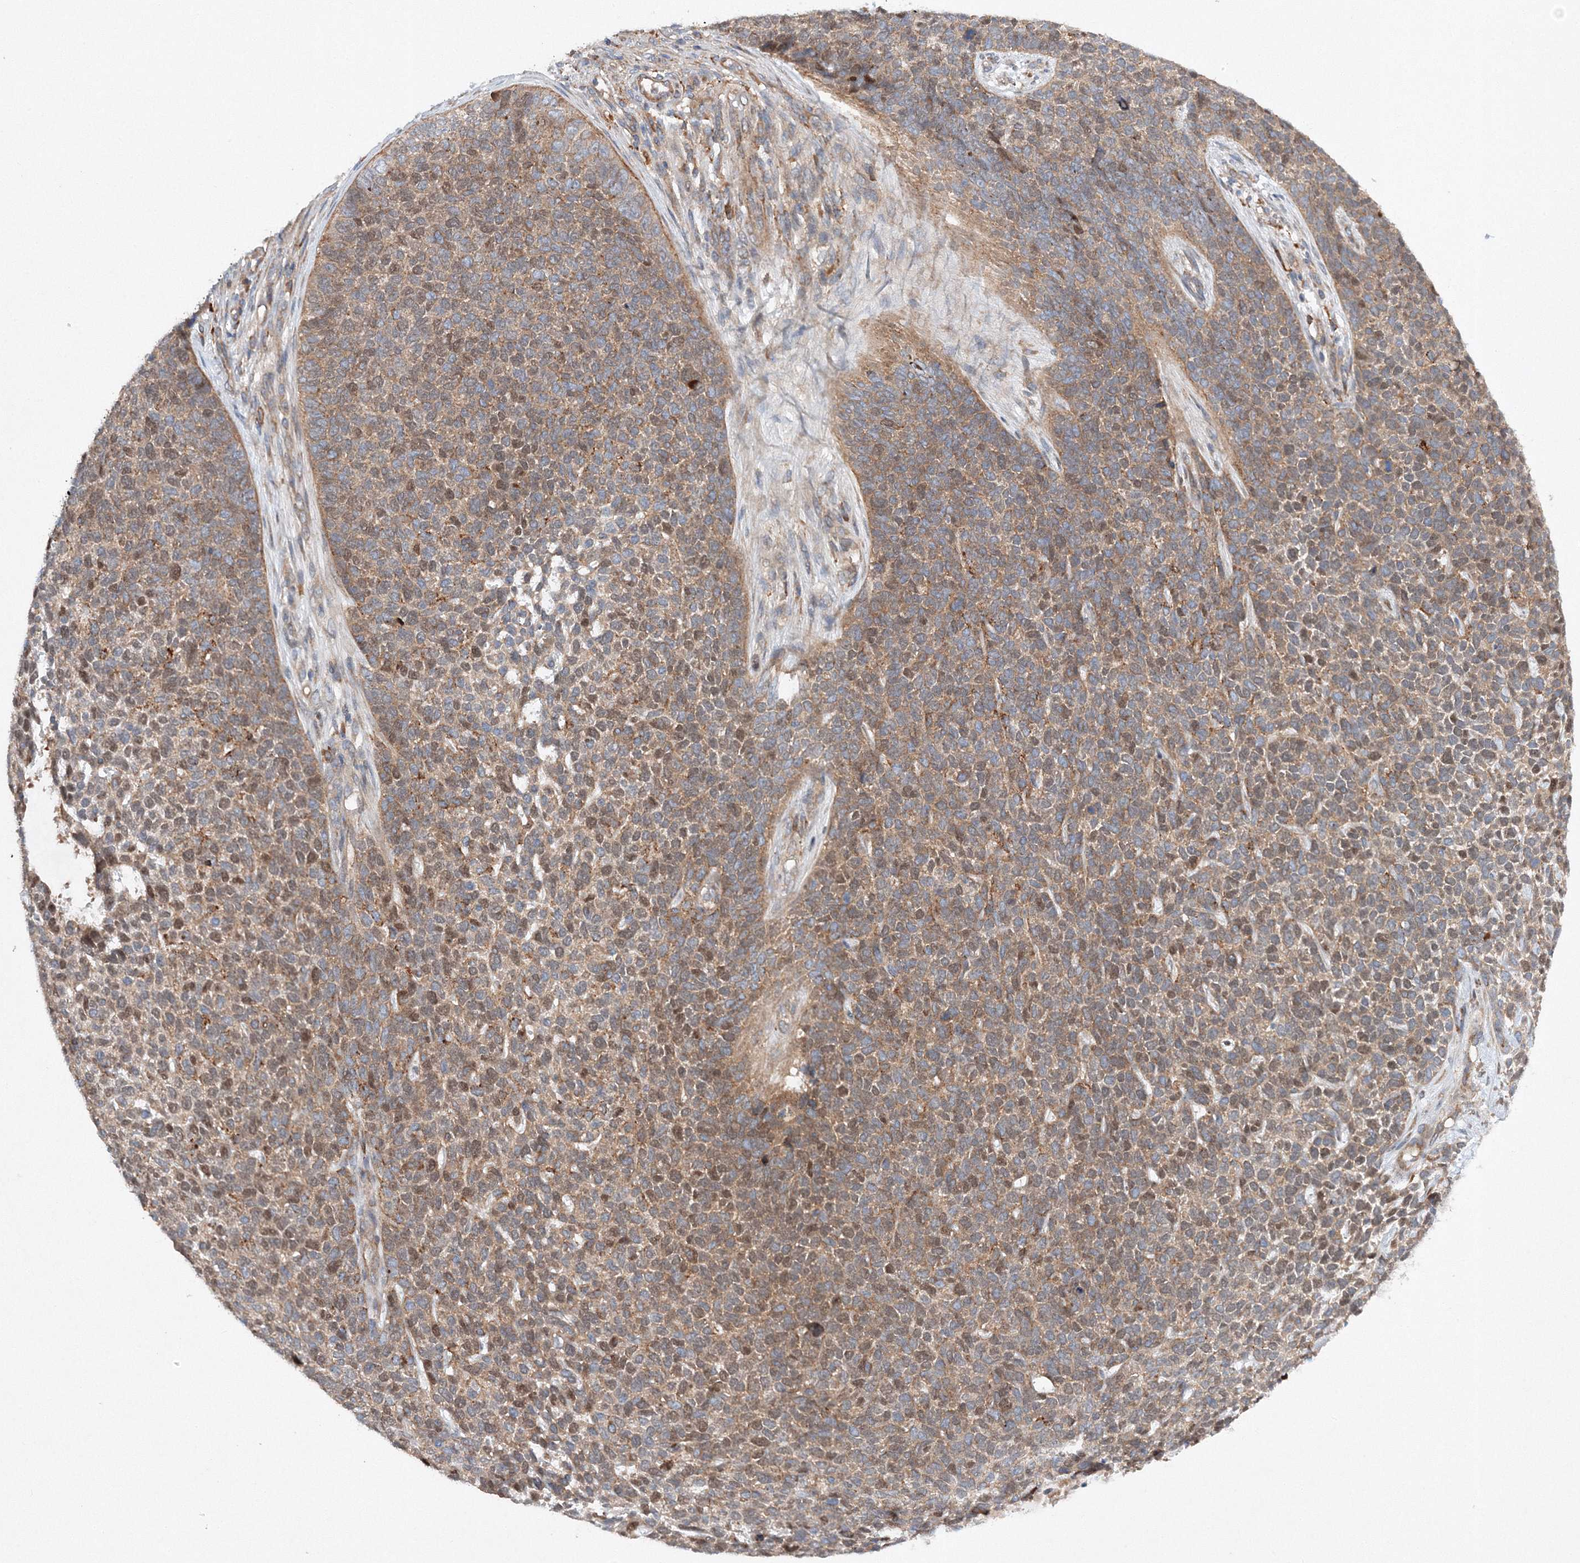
{"staining": {"intensity": "moderate", "quantity": ">75%", "location": "cytoplasmic/membranous,nuclear"}, "tissue": "skin cancer", "cell_type": "Tumor cells", "image_type": "cancer", "snomed": [{"axis": "morphology", "description": "Basal cell carcinoma"}, {"axis": "topography", "description": "Skin"}], "caption": "Immunohistochemistry micrograph of neoplastic tissue: basal cell carcinoma (skin) stained using immunohistochemistry (IHC) demonstrates medium levels of moderate protein expression localized specifically in the cytoplasmic/membranous and nuclear of tumor cells, appearing as a cytoplasmic/membranous and nuclear brown color.", "gene": "SLC36A1", "patient": {"sex": "female", "age": 84}}